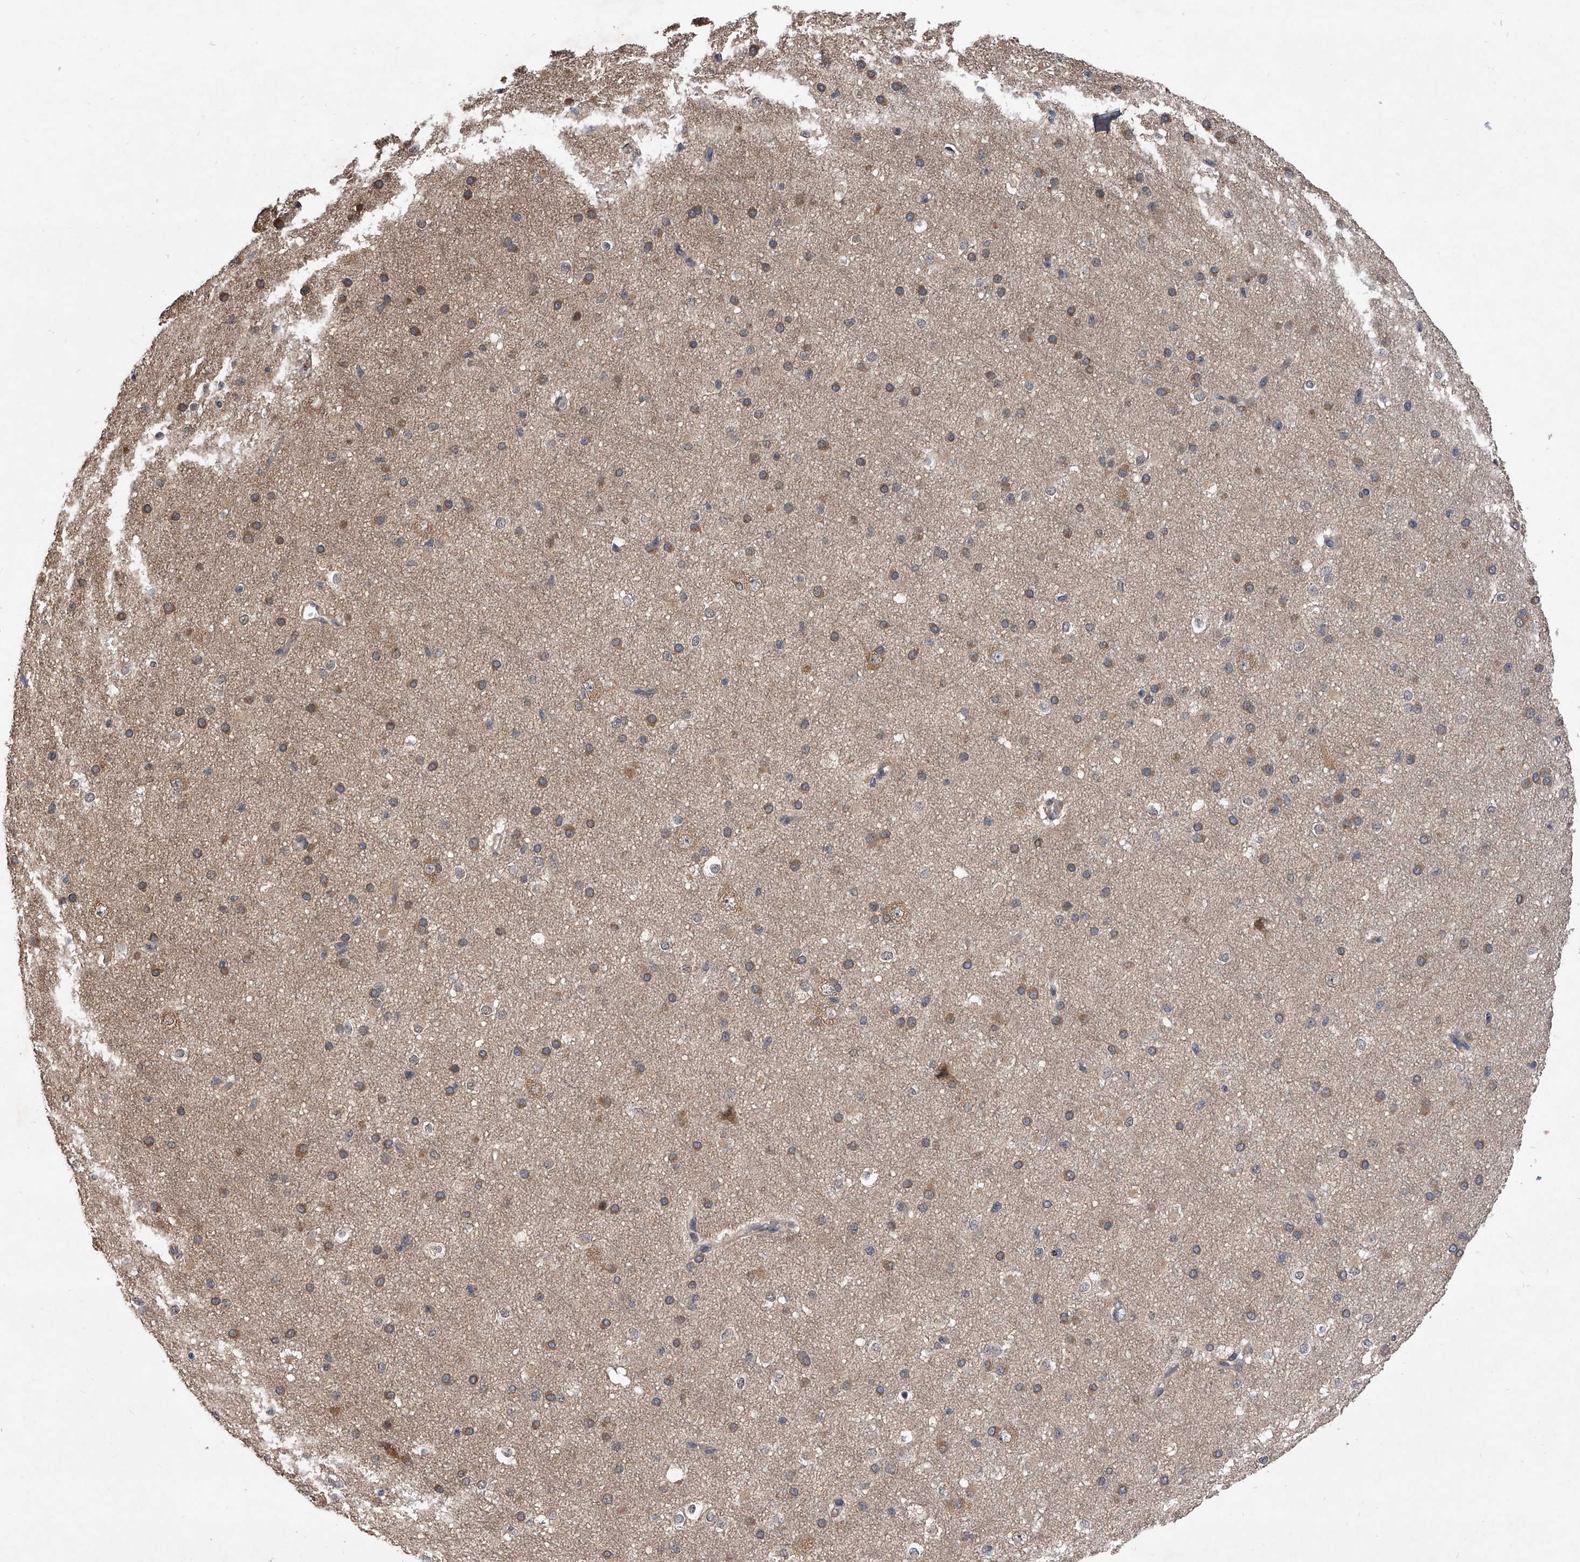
{"staining": {"intensity": "weak", "quantity": ">75%", "location": "cytoplasmic/membranous"}, "tissue": "cerebral cortex", "cell_type": "Endothelial cells", "image_type": "normal", "snomed": [{"axis": "morphology", "description": "Normal tissue, NOS"}, {"axis": "morphology", "description": "Developmental malformation"}, {"axis": "topography", "description": "Cerebral cortex"}], "caption": "IHC of unremarkable human cerebral cortex displays low levels of weak cytoplasmic/membranous staining in about >75% of endothelial cells.", "gene": "GEMIN8", "patient": {"sex": "female", "age": 30}}